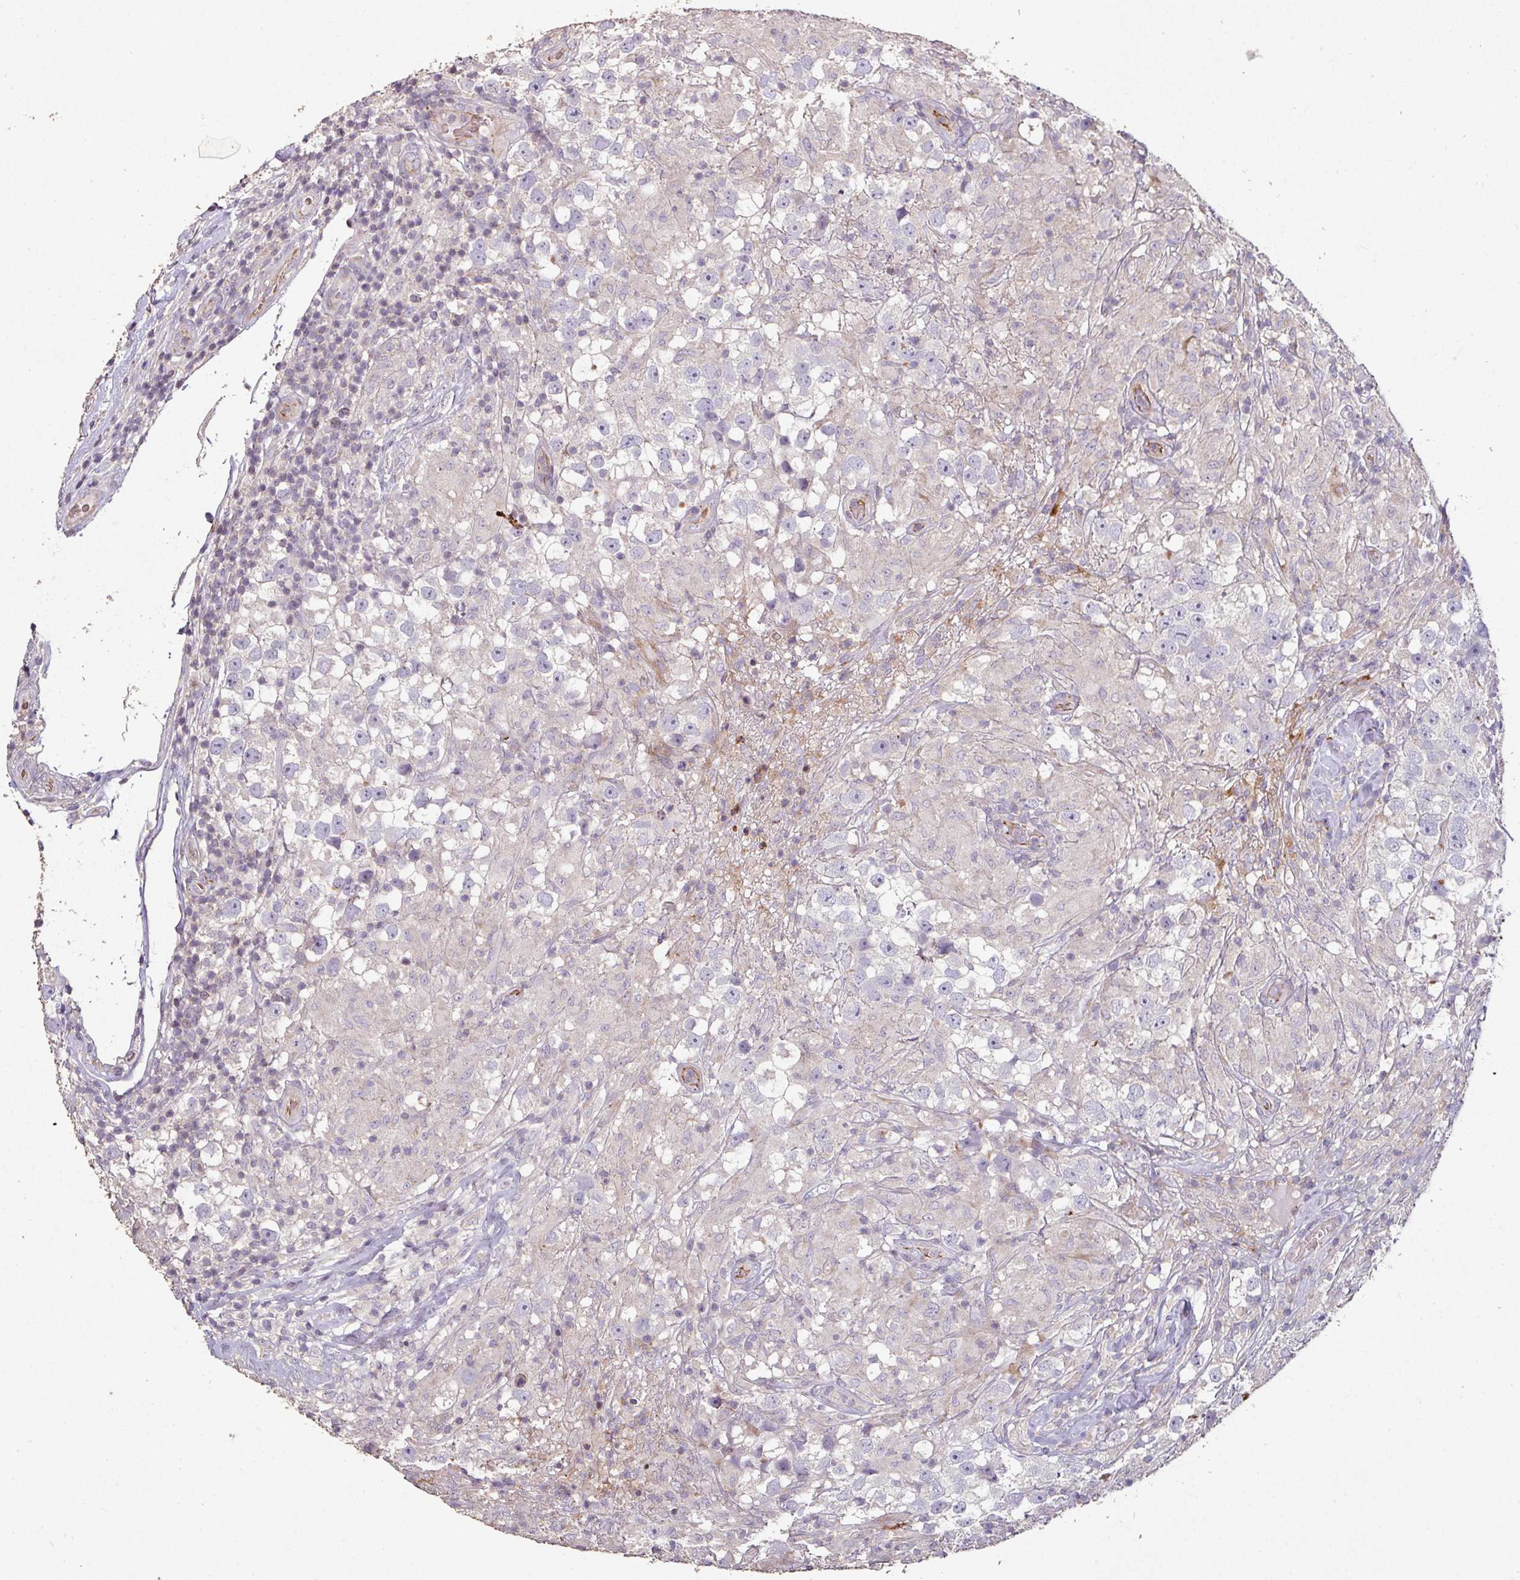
{"staining": {"intensity": "negative", "quantity": "none", "location": "none"}, "tissue": "testis cancer", "cell_type": "Tumor cells", "image_type": "cancer", "snomed": [{"axis": "morphology", "description": "Seminoma, NOS"}, {"axis": "topography", "description": "Testis"}], "caption": "A micrograph of human testis cancer is negative for staining in tumor cells.", "gene": "RPL23A", "patient": {"sex": "male", "age": 46}}